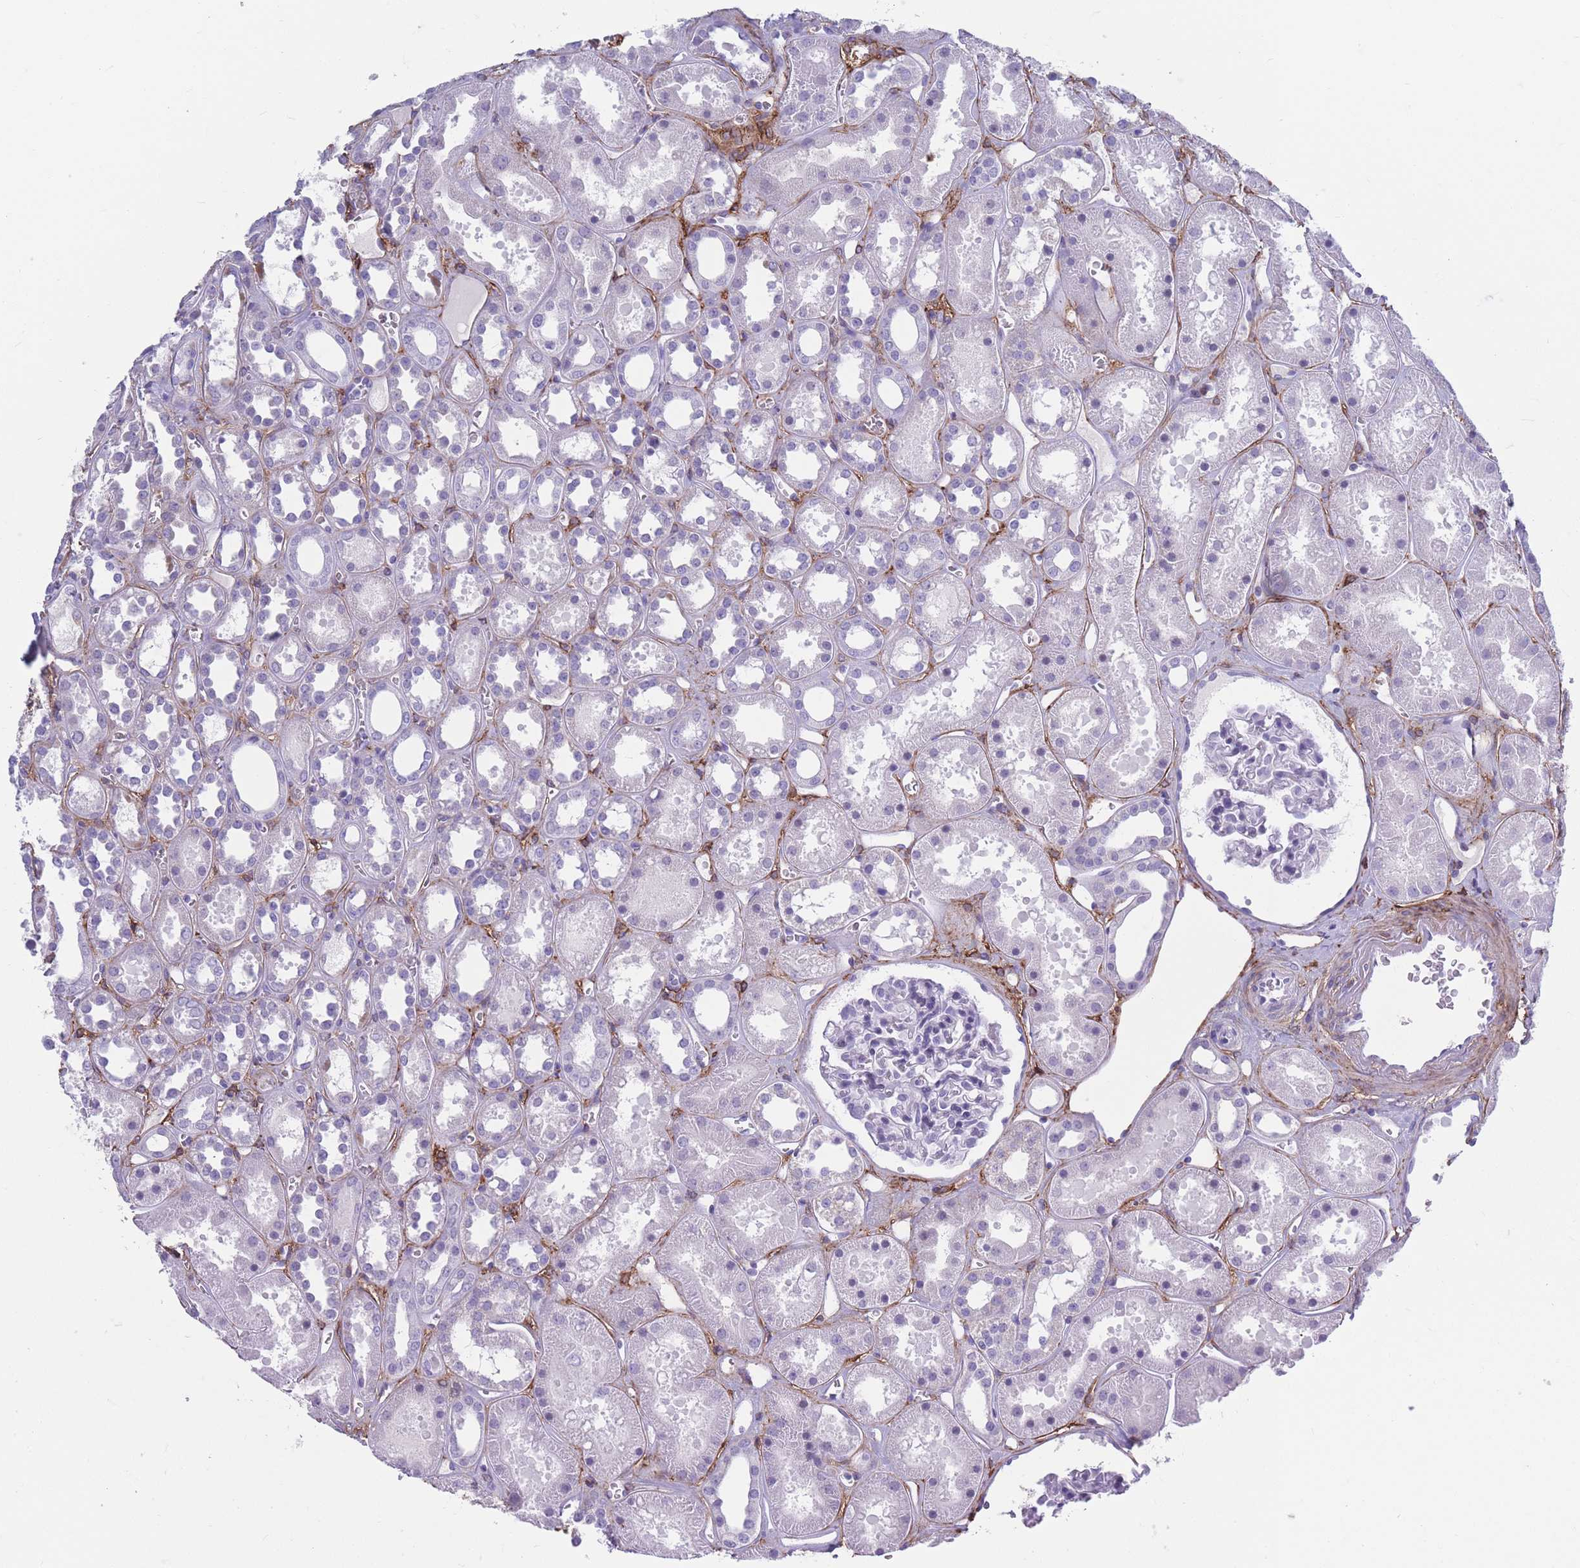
{"staining": {"intensity": "negative", "quantity": "none", "location": "none"}, "tissue": "kidney", "cell_type": "Cells in glomeruli", "image_type": "normal", "snomed": [{"axis": "morphology", "description": "Normal tissue, NOS"}, {"axis": "topography", "description": "Kidney"}], "caption": "Immunohistochemistry (IHC) of benign human kidney exhibits no expression in cells in glomeruli. Brightfield microscopy of IHC stained with DAB (brown) and hematoxylin (blue), captured at high magnification.", "gene": "DPYD", "patient": {"sex": "female", "age": 41}}